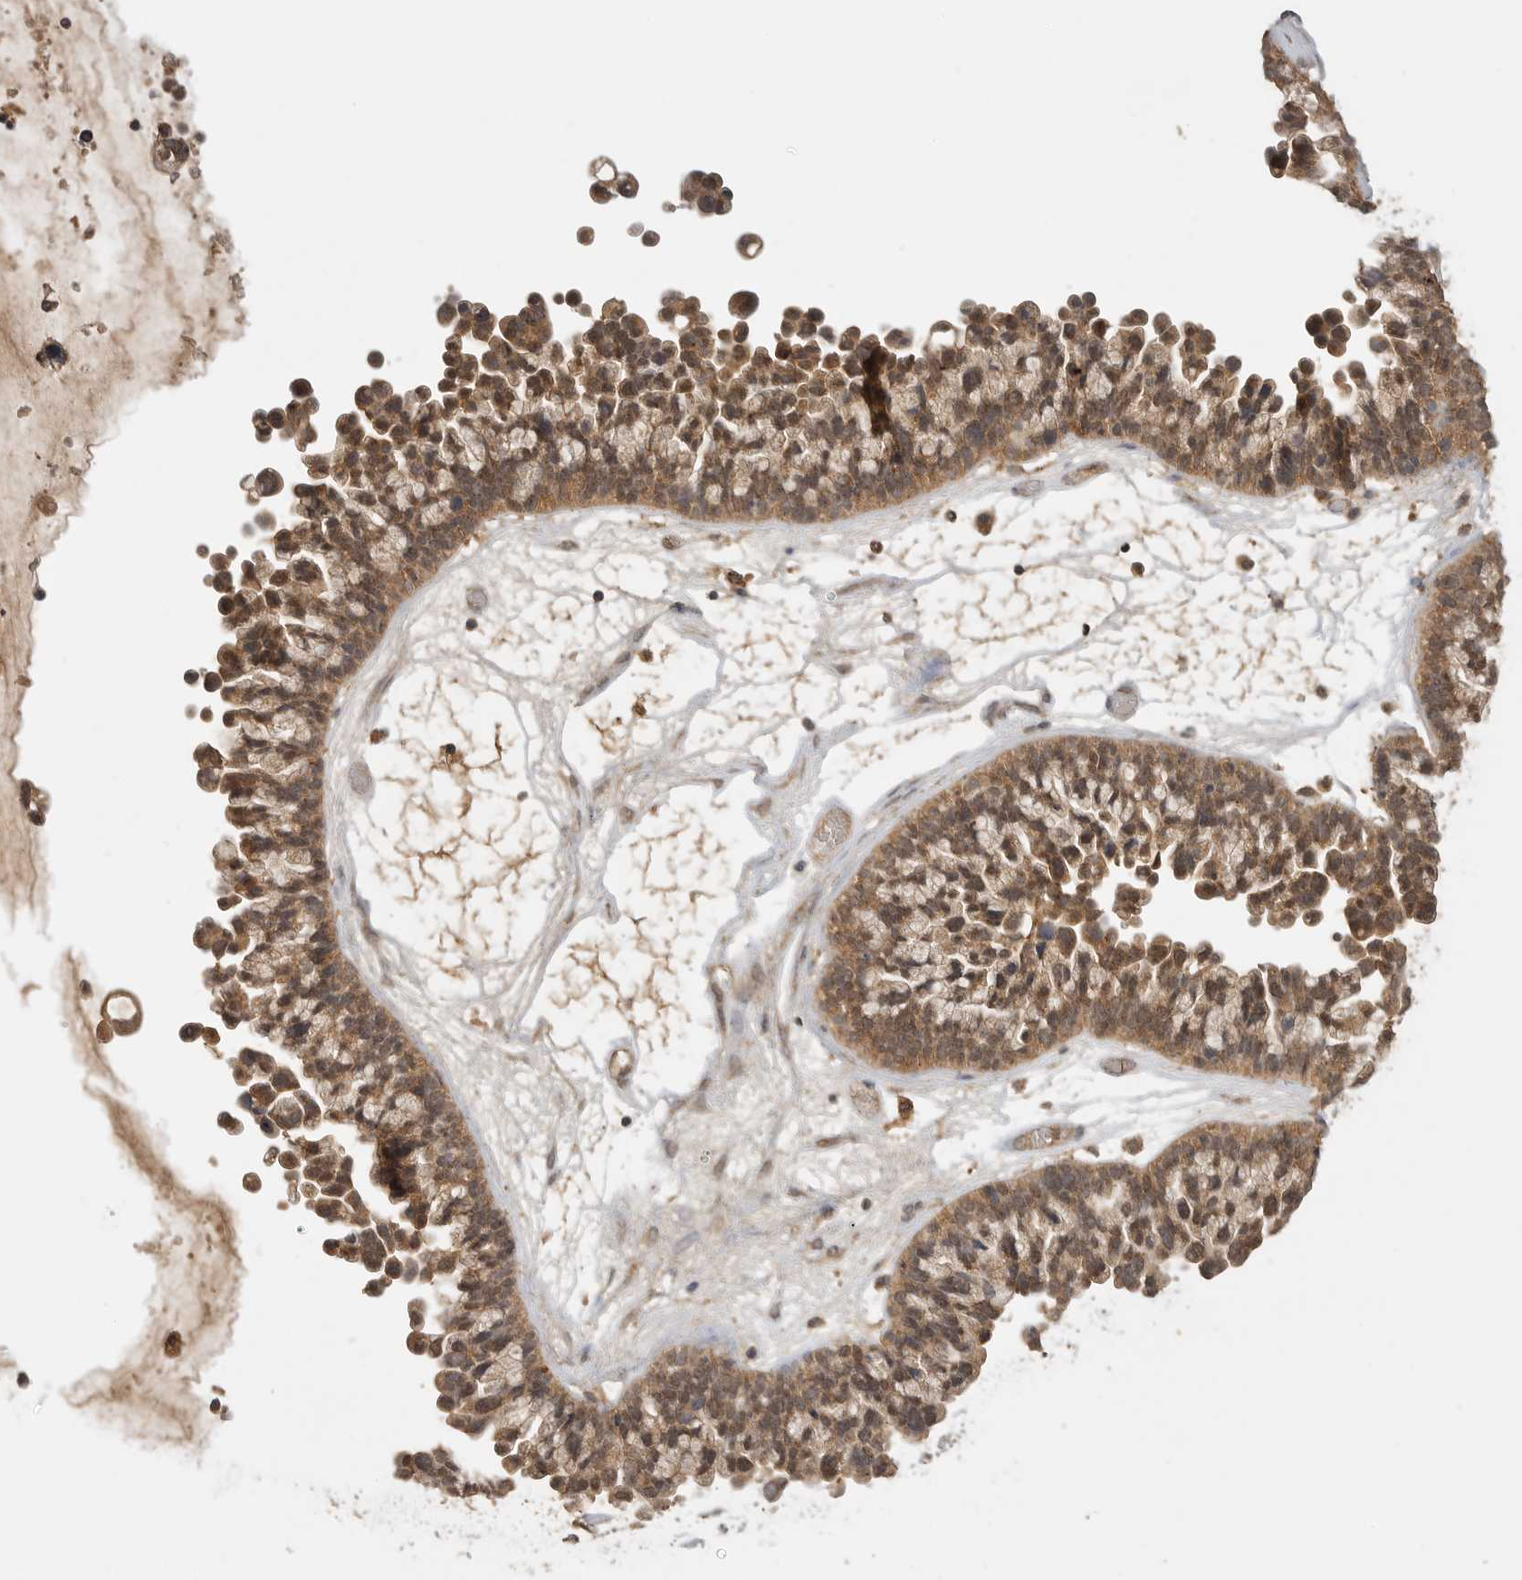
{"staining": {"intensity": "moderate", "quantity": ">75%", "location": "cytoplasmic/membranous"}, "tissue": "ovarian cancer", "cell_type": "Tumor cells", "image_type": "cancer", "snomed": [{"axis": "morphology", "description": "Cystadenocarcinoma, serous, NOS"}, {"axis": "topography", "description": "Ovary"}], "caption": "Immunohistochemical staining of human serous cystadenocarcinoma (ovarian) shows moderate cytoplasmic/membranous protein positivity in approximately >75% of tumor cells. (DAB (3,3'-diaminobenzidine) = brown stain, brightfield microscopy at high magnification).", "gene": "ICOSLG", "patient": {"sex": "female", "age": 56}}